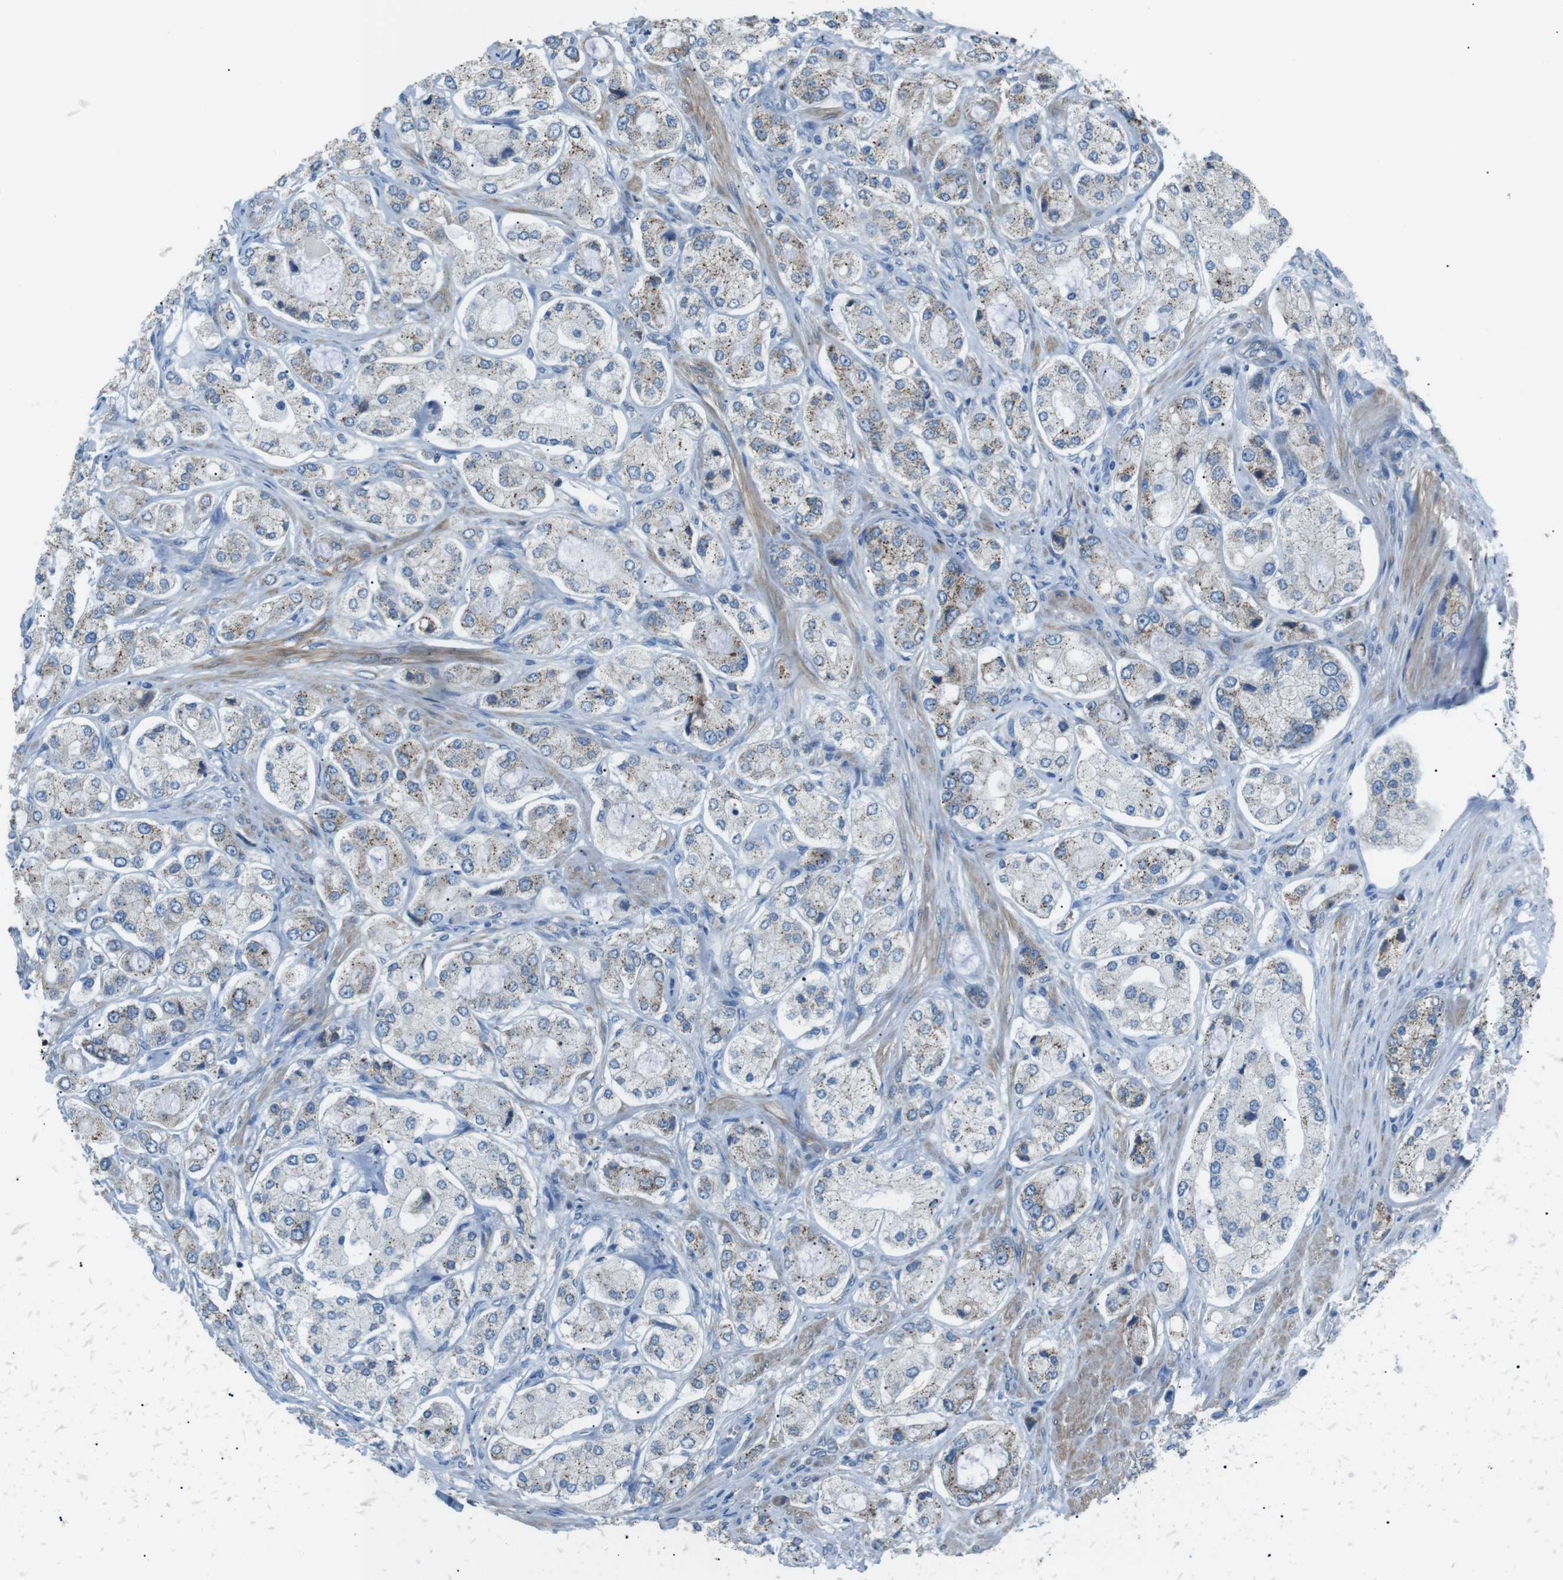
{"staining": {"intensity": "moderate", "quantity": "25%-75%", "location": "cytoplasmic/membranous"}, "tissue": "prostate cancer", "cell_type": "Tumor cells", "image_type": "cancer", "snomed": [{"axis": "morphology", "description": "Adenocarcinoma, High grade"}, {"axis": "topography", "description": "Prostate"}], "caption": "Prostate high-grade adenocarcinoma stained with a protein marker reveals moderate staining in tumor cells.", "gene": "MTARC2", "patient": {"sex": "male", "age": 65}}